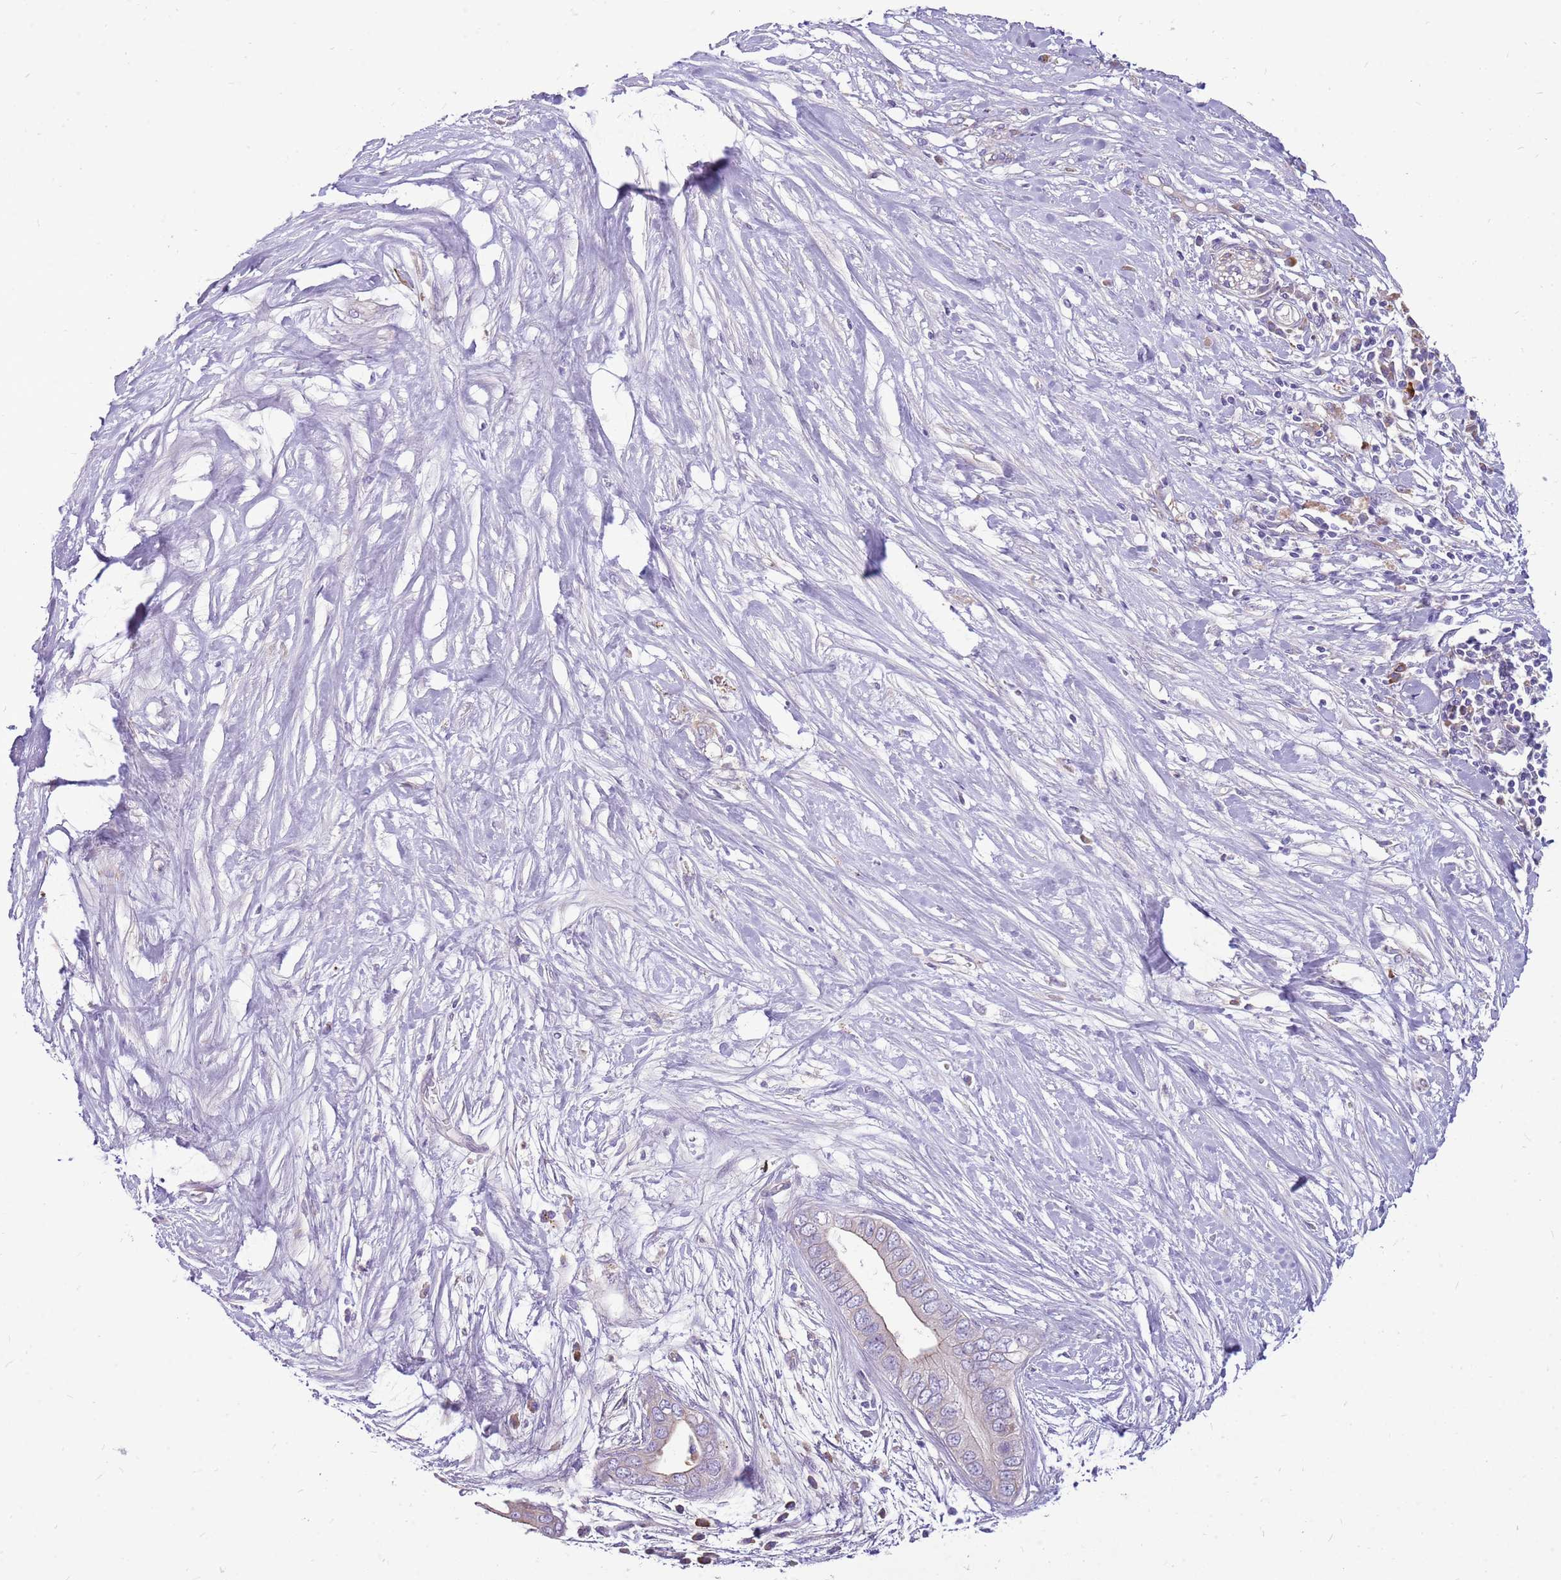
{"staining": {"intensity": "negative", "quantity": "none", "location": "none"}, "tissue": "pancreatic cancer", "cell_type": "Tumor cells", "image_type": "cancer", "snomed": [{"axis": "morphology", "description": "Adenocarcinoma, NOS"}, {"axis": "topography", "description": "Pancreas"}], "caption": "Immunohistochemical staining of human pancreatic adenocarcinoma shows no significant staining in tumor cells. (Stains: DAB immunohistochemistry (IHC) with hematoxylin counter stain, Microscopy: brightfield microscopy at high magnification).", "gene": "NTN4", "patient": {"sex": "male", "age": 75}}